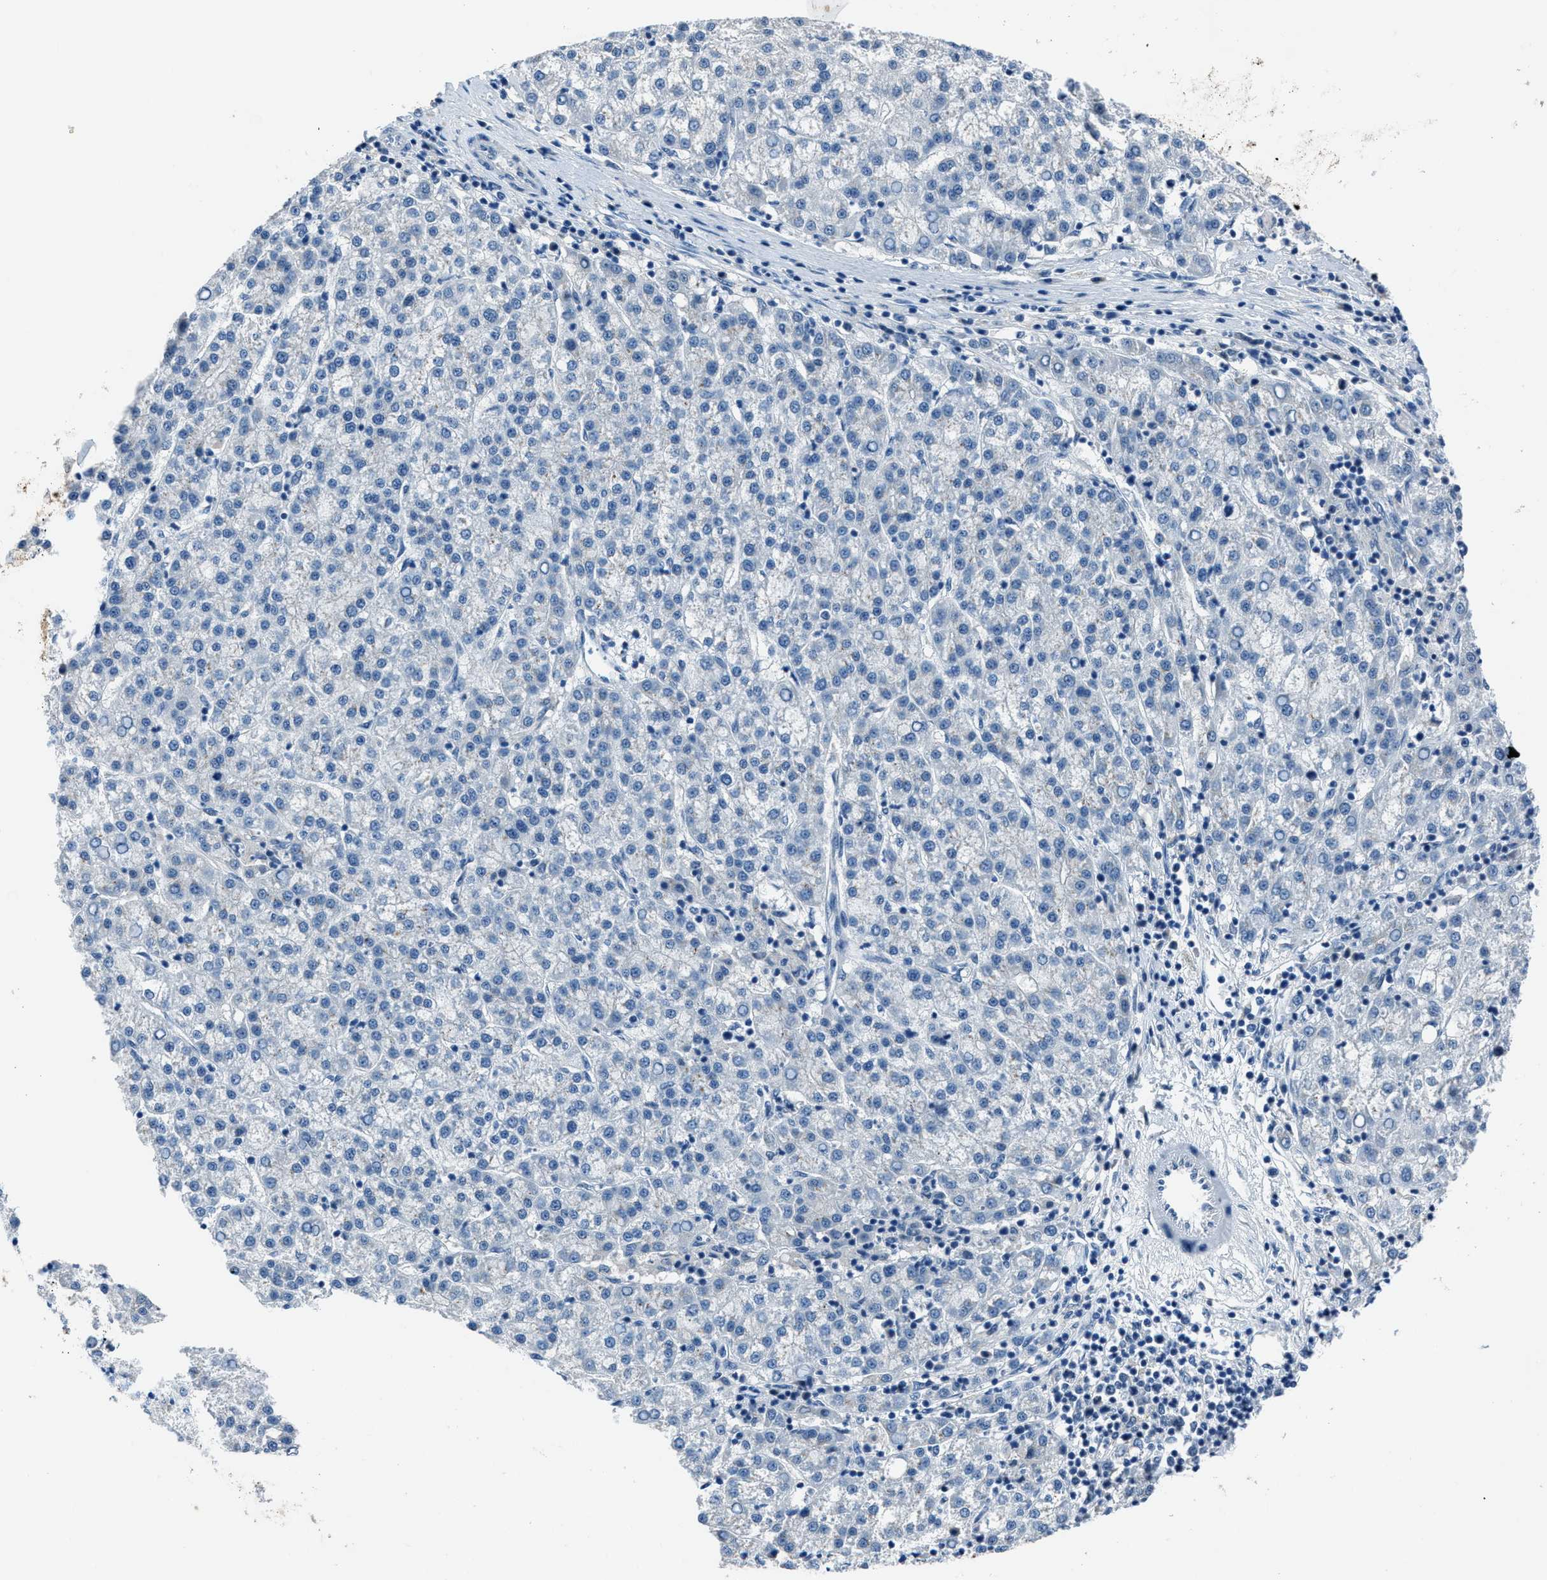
{"staining": {"intensity": "negative", "quantity": "none", "location": "none"}, "tissue": "liver cancer", "cell_type": "Tumor cells", "image_type": "cancer", "snomed": [{"axis": "morphology", "description": "Carcinoma, Hepatocellular, NOS"}, {"axis": "topography", "description": "Liver"}], "caption": "Human liver cancer (hepatocellular carcinoma) stained for a protein using immunohistochemistry shows no positivity in tumor cells.", "gene": "DUSP19", "patient": {"sex": "female", "age": 58}}